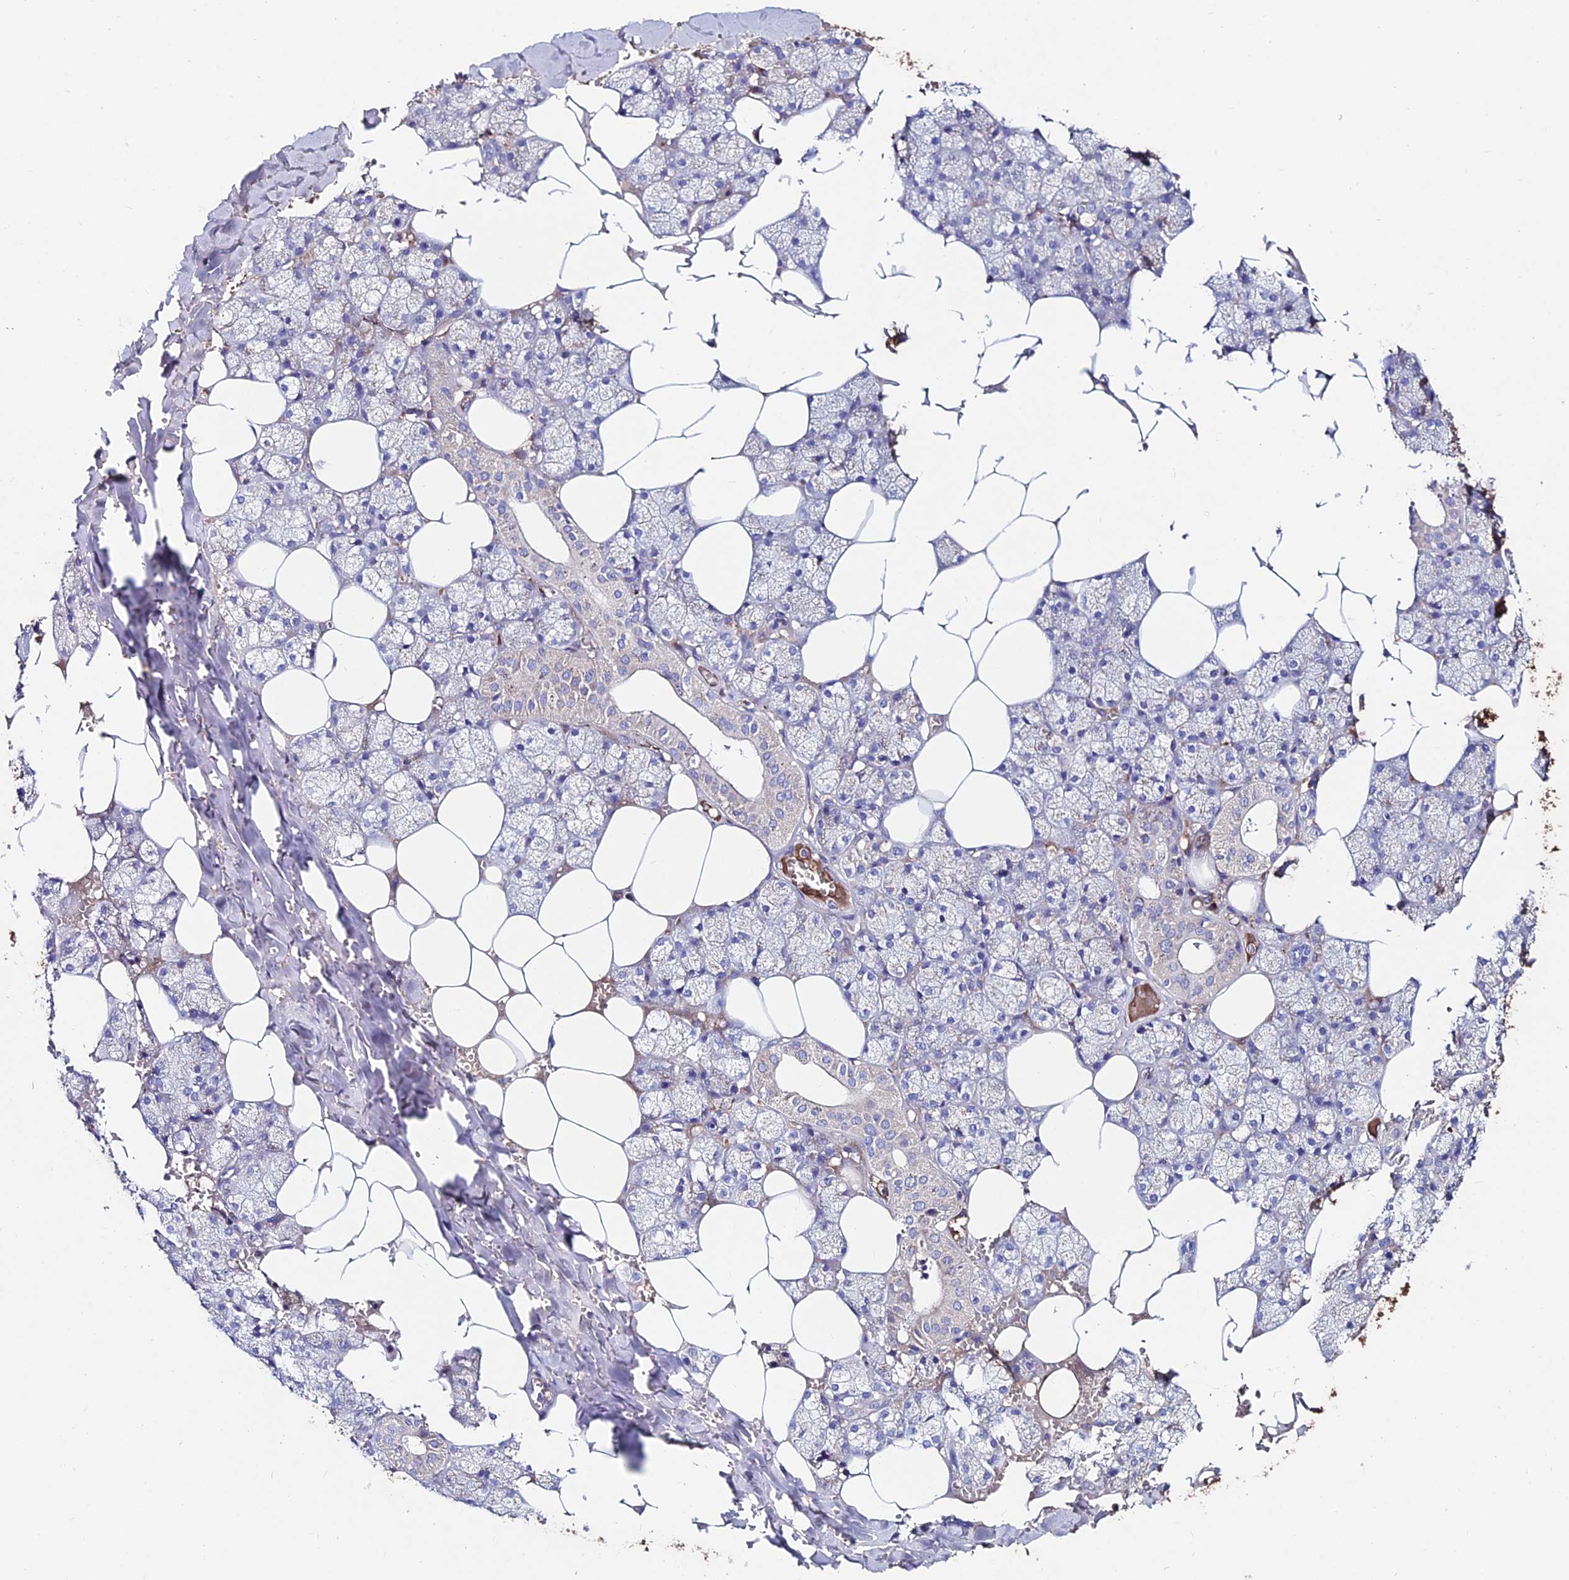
{"staining": {"intensity": "negative", "quantity": "none", "location": "none"}, "tissue": "salivary gland", "cell_type": "Glandular cells", "image_type": "normal", "snomed": [{"axis": "morphology", "description": "Normal tissue, NOS"}, {"axis": "topography", "description": "Salivary gland"}], "caption": "IHC of unremarkable salivary gland shows no staining in glandular cells. (Stains: DAB (3,3'-diaminobenzidine) IHC with hematoxylin counter stain, Microscopy: brightfield microscopy at high magnification).", "gene": "SLC25A16", "patient": {"sex": "male", "age": 62}}